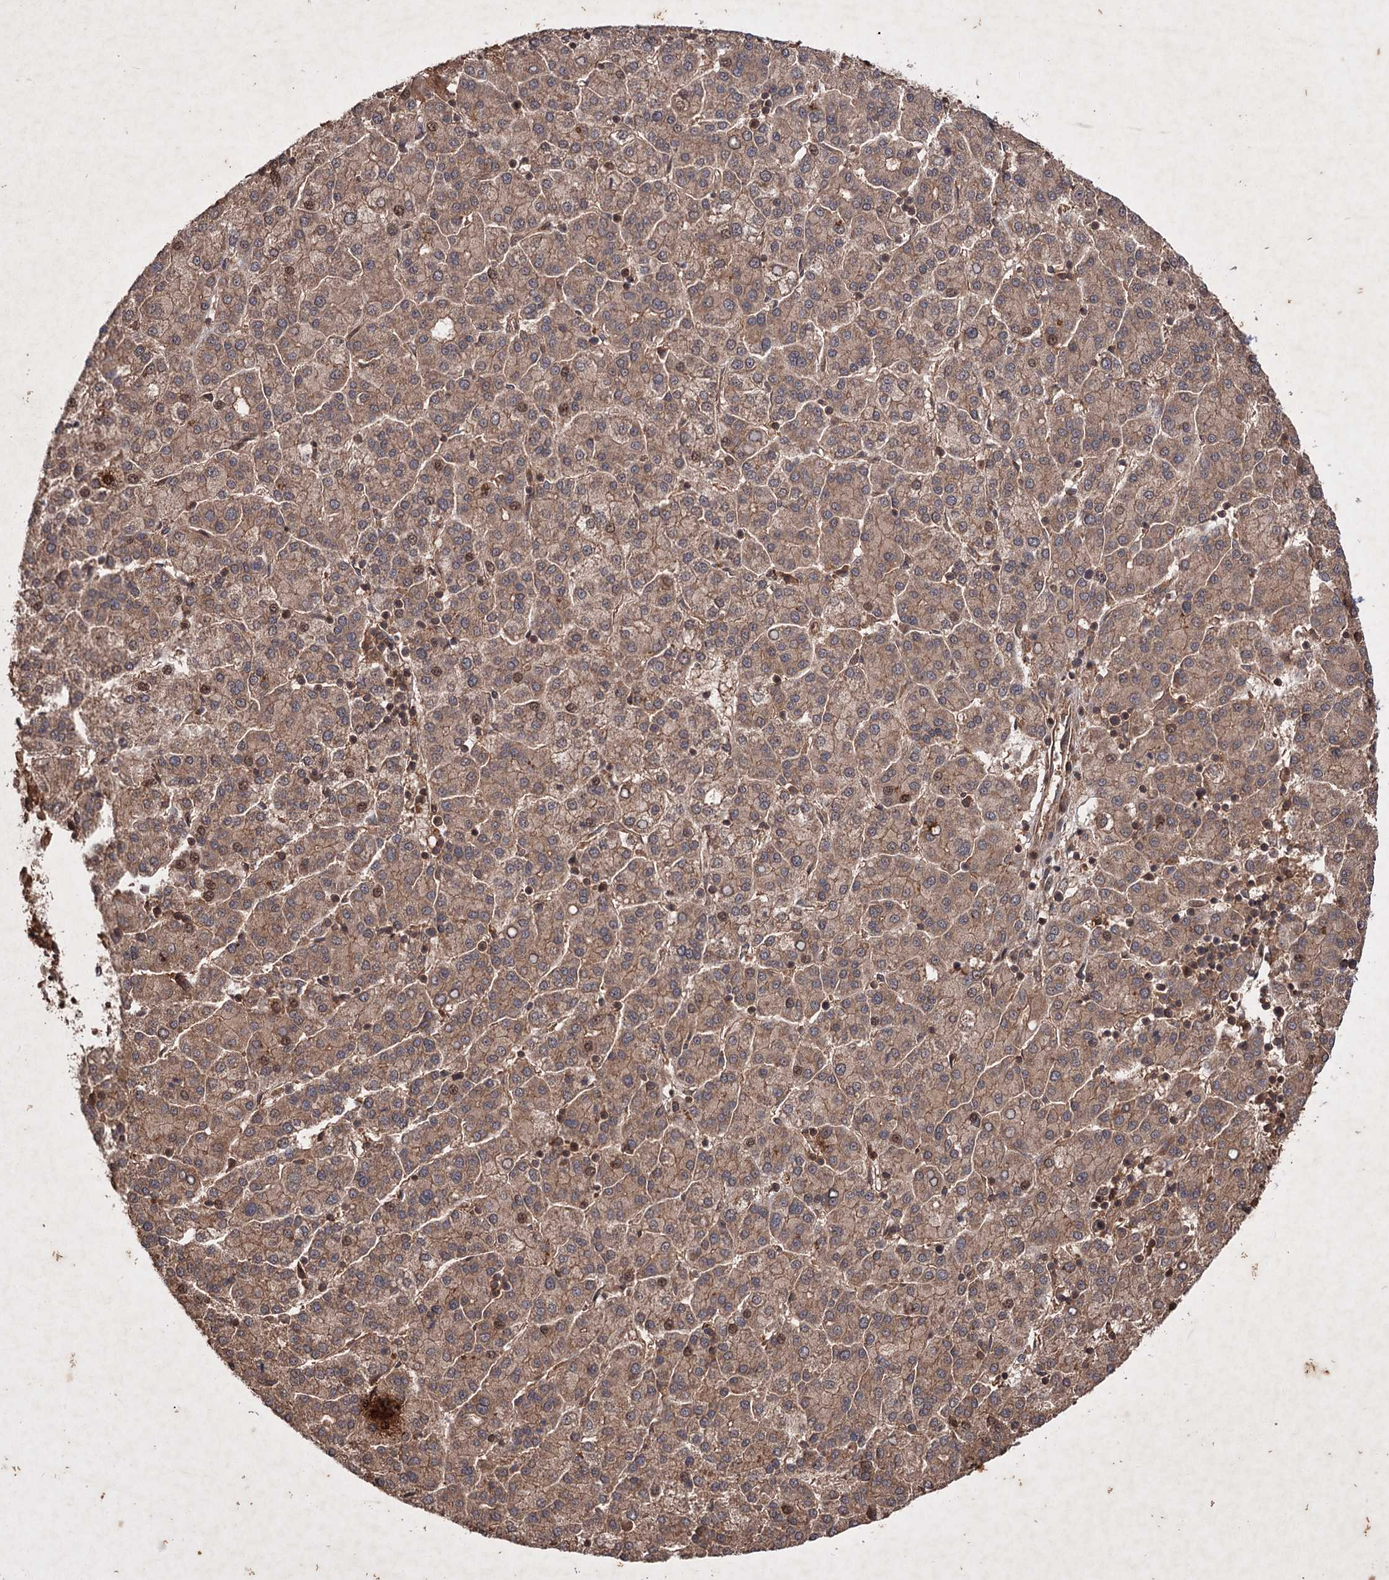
{"staining": {"intensity": "moderate", "quantity": ">75%", "location": "cytoplasmic/membranous"}, "tissue": "liver cancer", "cell_type": "Tumor cells", "image_type": "cancer", "snomed": [{"axis": "morphology", "description": "Carcinoma, Hepatocellular, NOS"}, {"axis": "topography", "description": "Liver"}], "caption": "Protein expression analysis of human hepatocellular carcinoma (liver) reveals moderate cytoplasmic/membranous positivity in about >75% of tumor cells.", "gene": "ADK", "patient": {"sex": "female", "age": 58}}